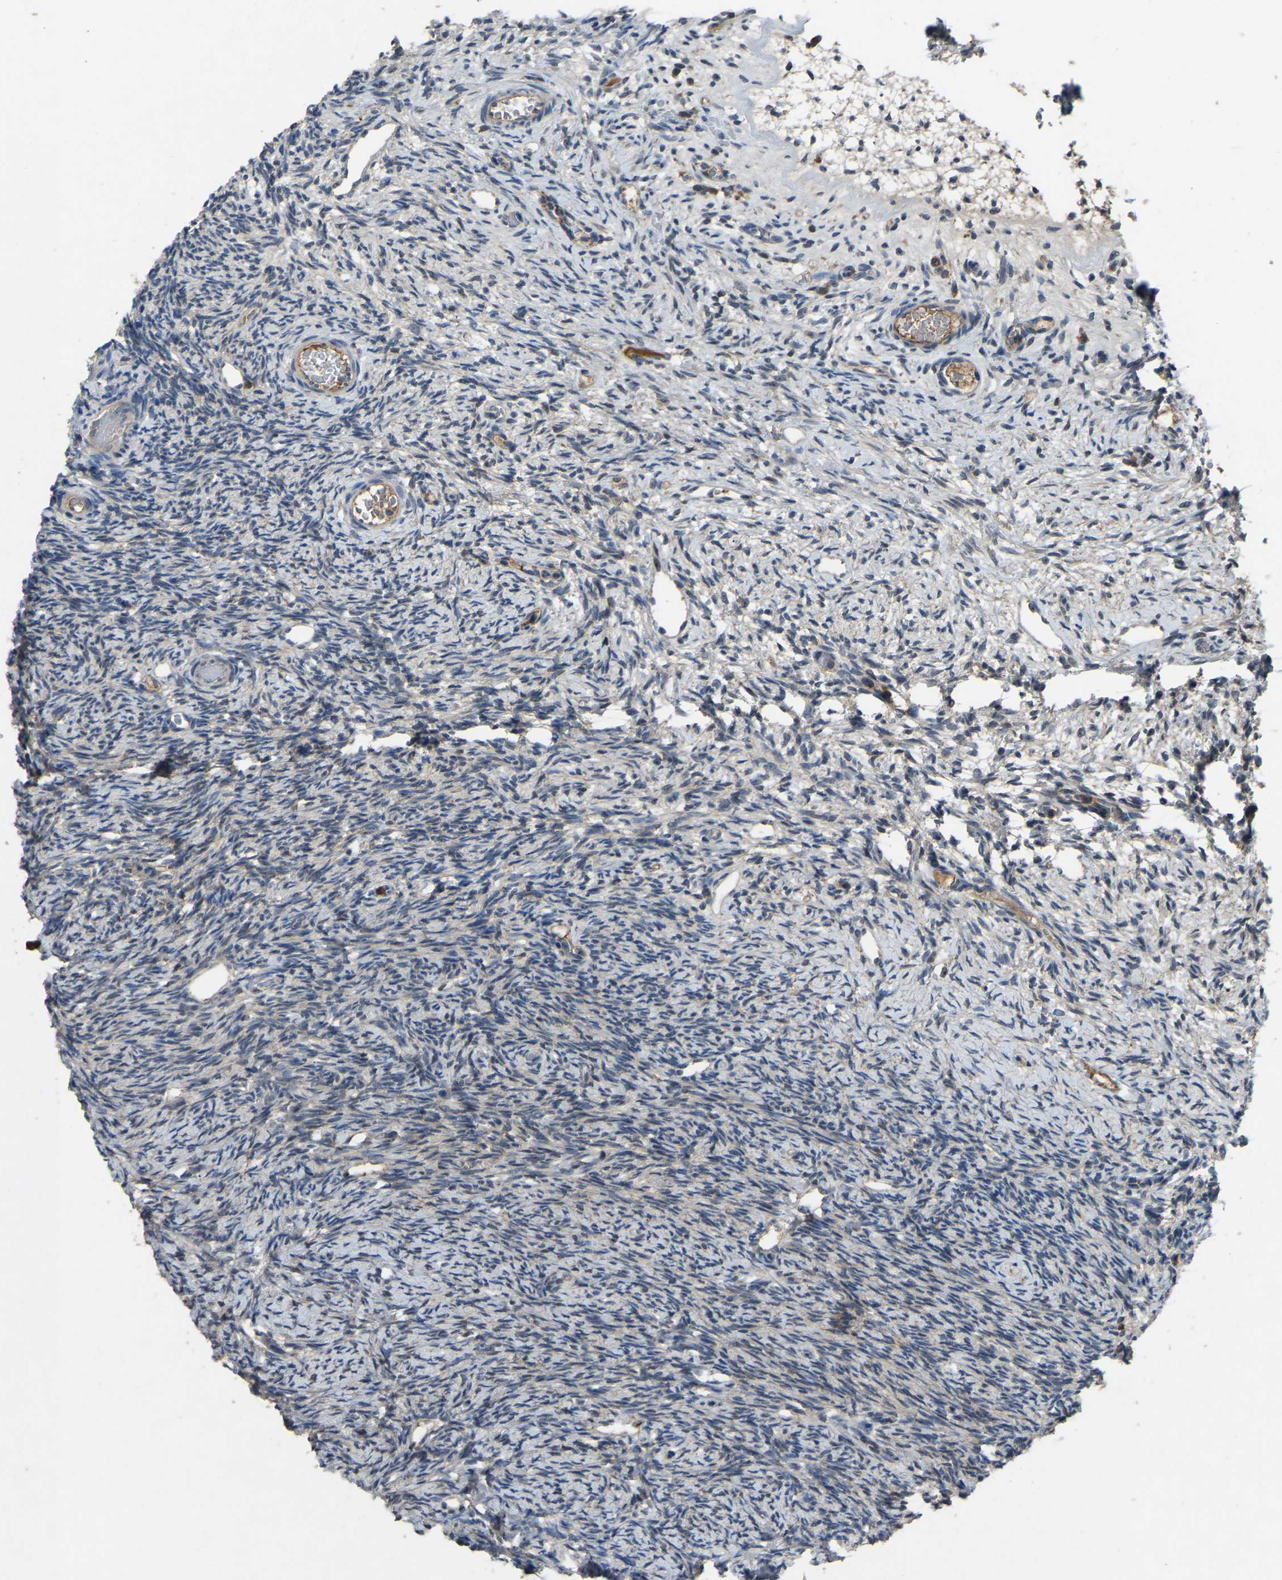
{"staining": {"intensity": "strong", "quantity": ">75%", "location": "cytoplasmic/membranous"}, "tissue": "ovary", "cell_type": "Follicle cells", "image_type": "normal", "snomed": [{"axis": "morphology", "description": "Normal tissue, NOS"}, {"axis": "topography", "description": "Ovary"}], "caption": "This photomicrograph displays IHC staining of normal ovary, with high strong cytoplasmic/membranous expression in about >75% of follicle cells.", "gene": "FHIT", "patient": {"sex": "female", "age": 33}}